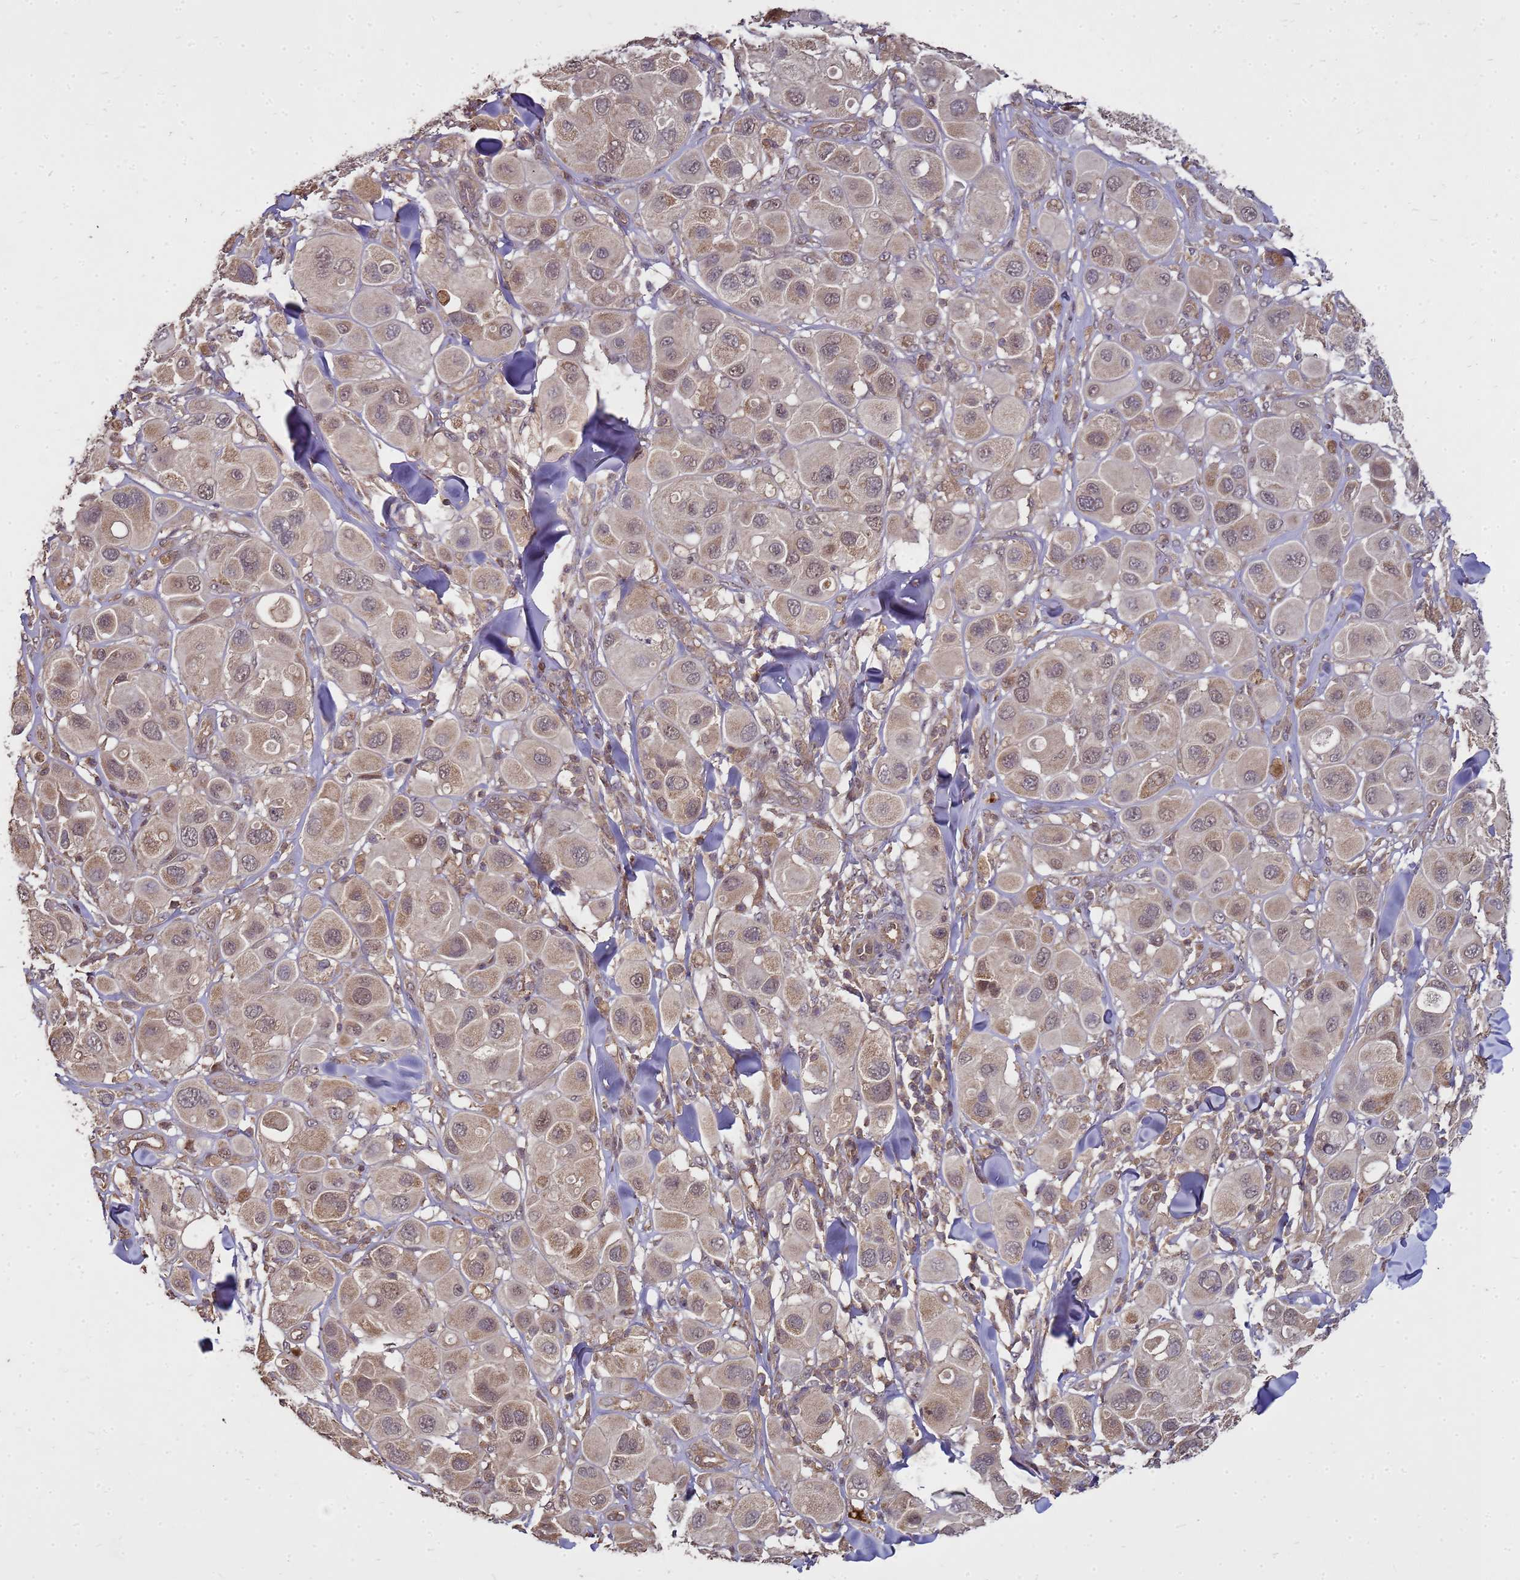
{"staining": {"intensity": "weak", "quantity": "25%-75%", "location": "cytoplasmic/membranous,nuclear"}, "tissue": "melanoma", "cell_type": "Tumor cells", "image_type": "cancer", "snomed": [{"axis": "morphology", "description": "Malignant melanoma, Metastatic site"}, {"axis": "topography", "description": "Skin"}], "caption": "A brown stain labels weak cytoplasmic/membranous and nuclear staining of a protein in malignant melanoma (metastatic site) tumor cells.", "gene": "CRBN", "patient": {"sex": "male", "age": 41}}